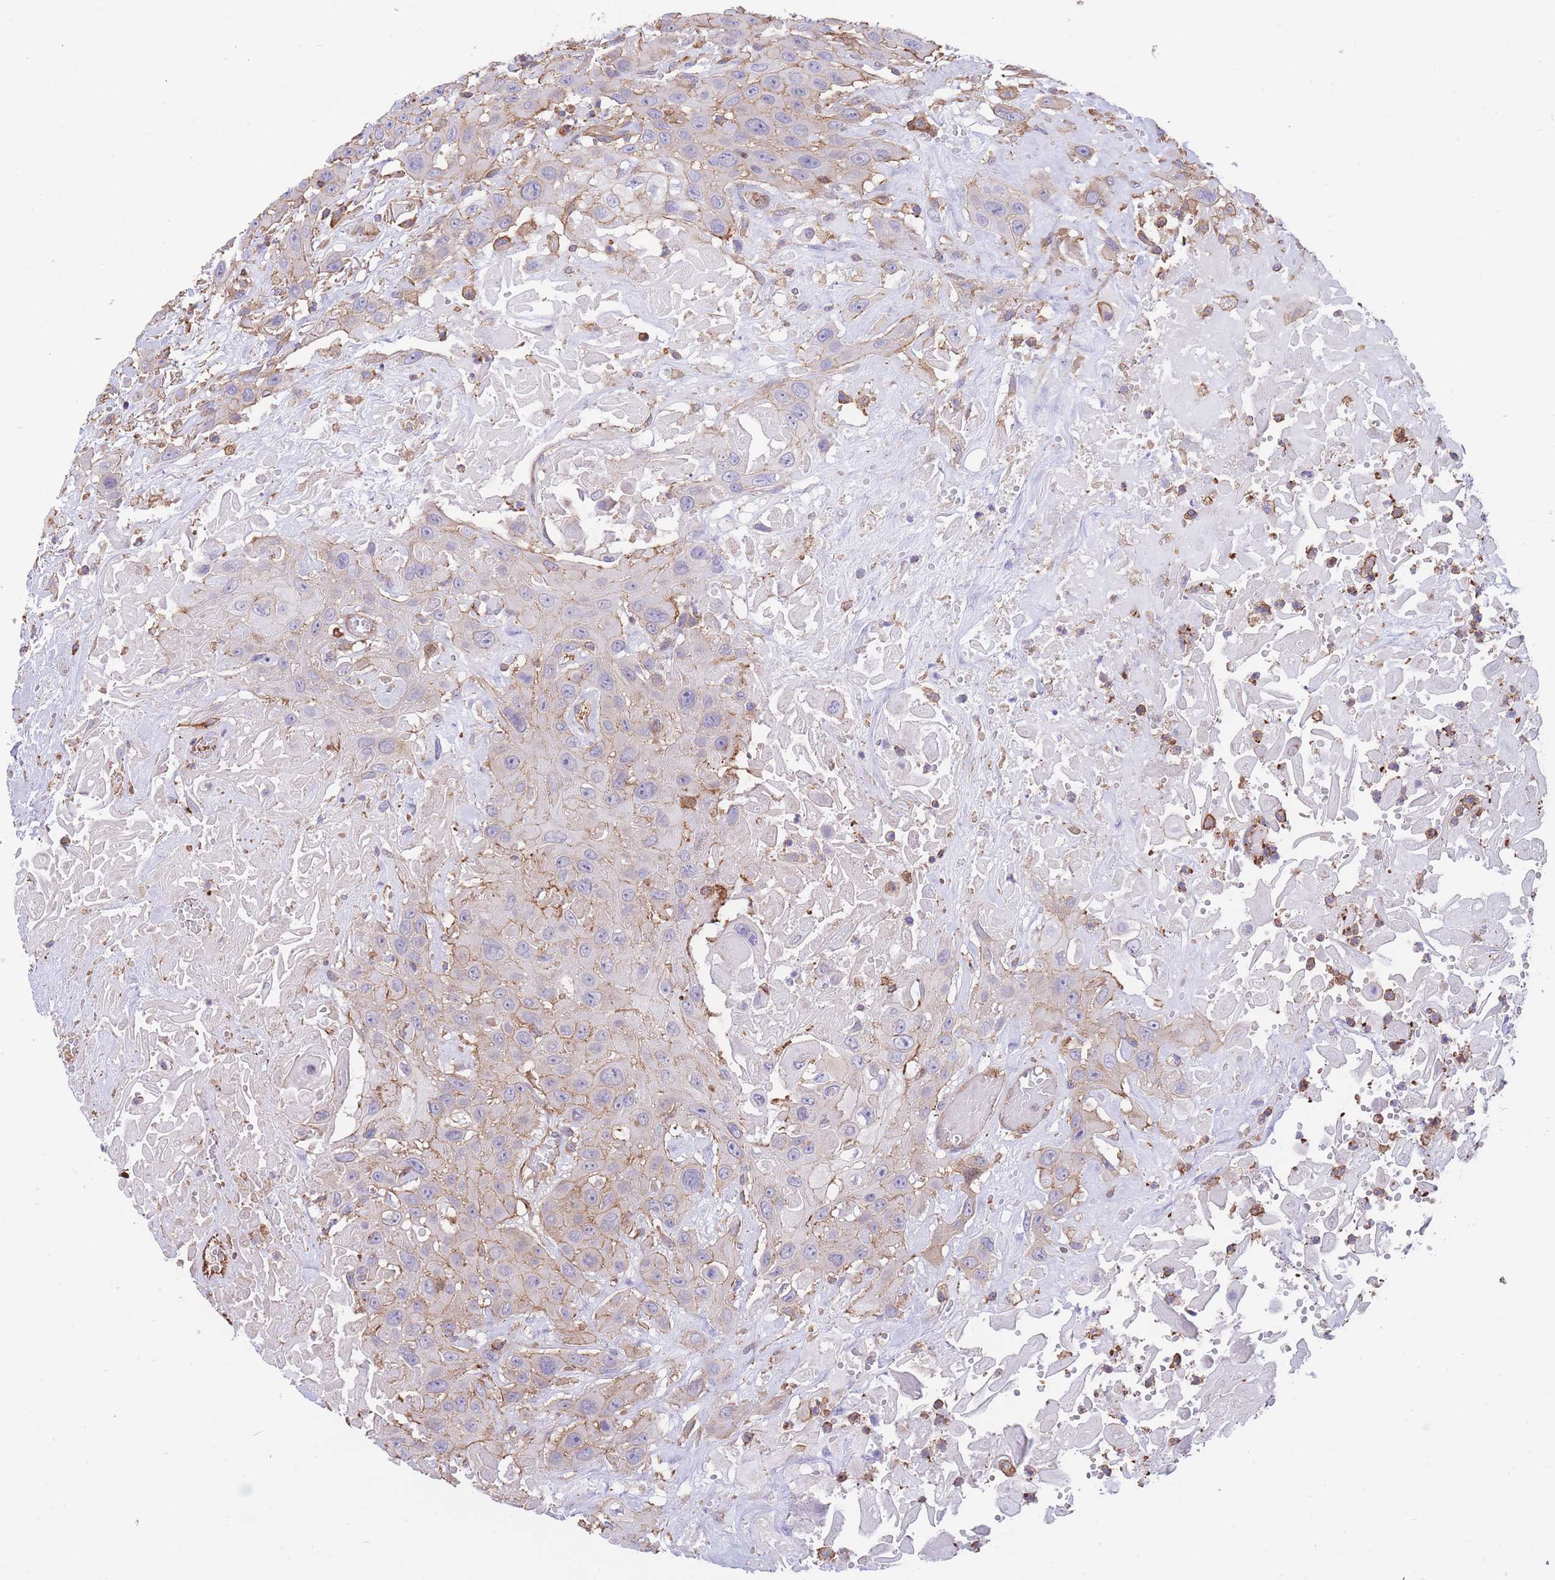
{"staining": {"intensity": "weak", "quantity": "25%-75%", "location": "cytoplasmic/membranous"}, "tissue": "head and neck cancer", "cell_type": "Tumor cells", "image_type": "cancer", "snomed": [{"axis": "morphology", "description": "Squamous cell carcinoma, NOS"}, {"axis": "topography", "description": "Head-Neck"}], "caption": "Immunohistochemical staining of head and neck cancer reveals low levels of weak cytoplasmic/membranous positivity in about 25%-75% of tumor cells.", "gene": "LRRN4CL", "patient": {"sex": "male", "age": 81}}